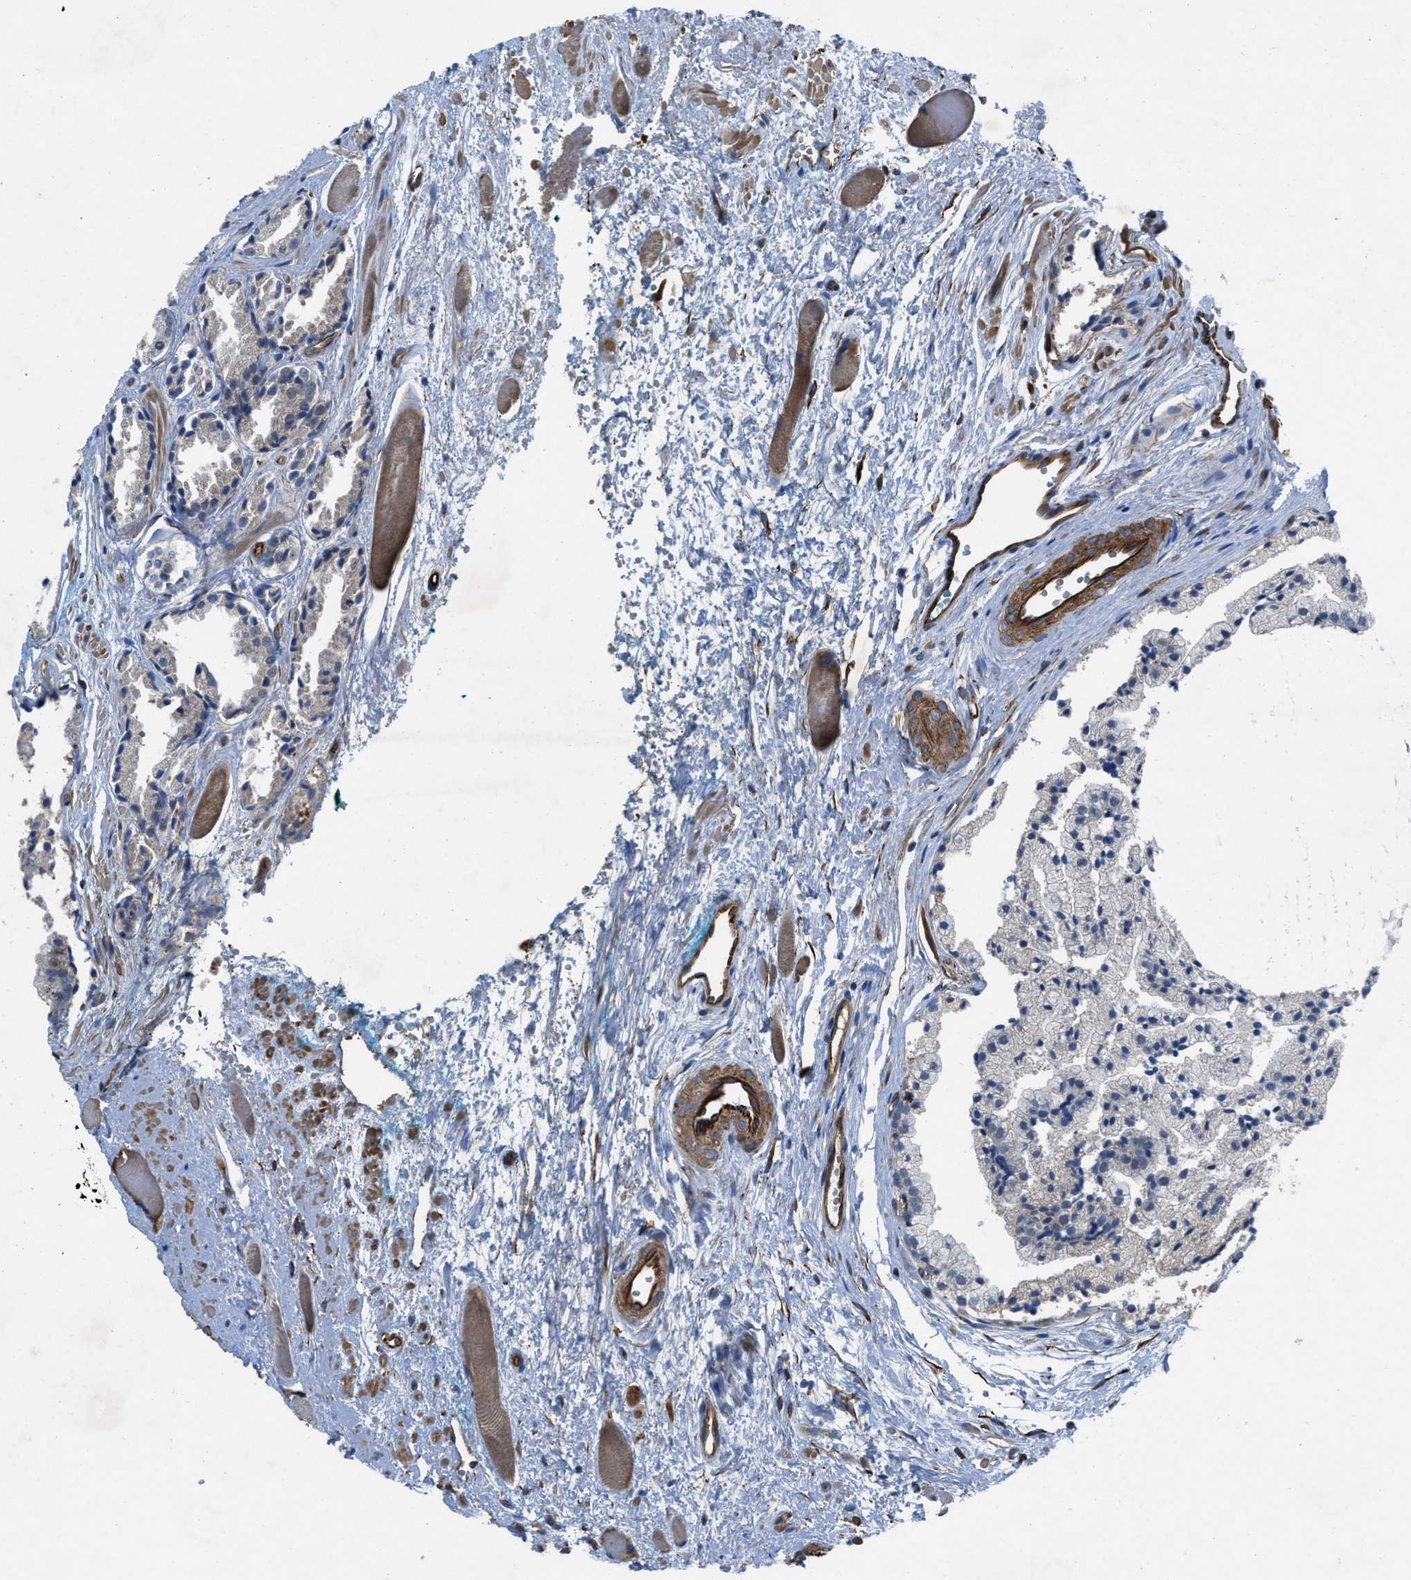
{"staining": {"intensity": "weak", "quantity": "<25%", "location": "cytoplasmic/membranous"}, "tissue": "prostate cancer", "cell_type": "Tumor cells", "image_type": "cancer", "snomed": [{"axis": "morphology", "description": "Adenocarcinoma, Low grade"}, {"axis": "topography", "description": "Prostate"}], "caption": "Immunohistochemistry (IHC) micrograph of neoplastic tissue: human adenocarcinoma (low-grade) (prostate) stained with DAB (3,3'-diaminobenzidine) reveals no significant protein expression in tumor cells. (Brightfield microscopy of DAB (3,3'-diaminobenzidine) IHC at high magnification).", "gene": "SLC6A9", "patient": {"sex": "male", "age": 57}}